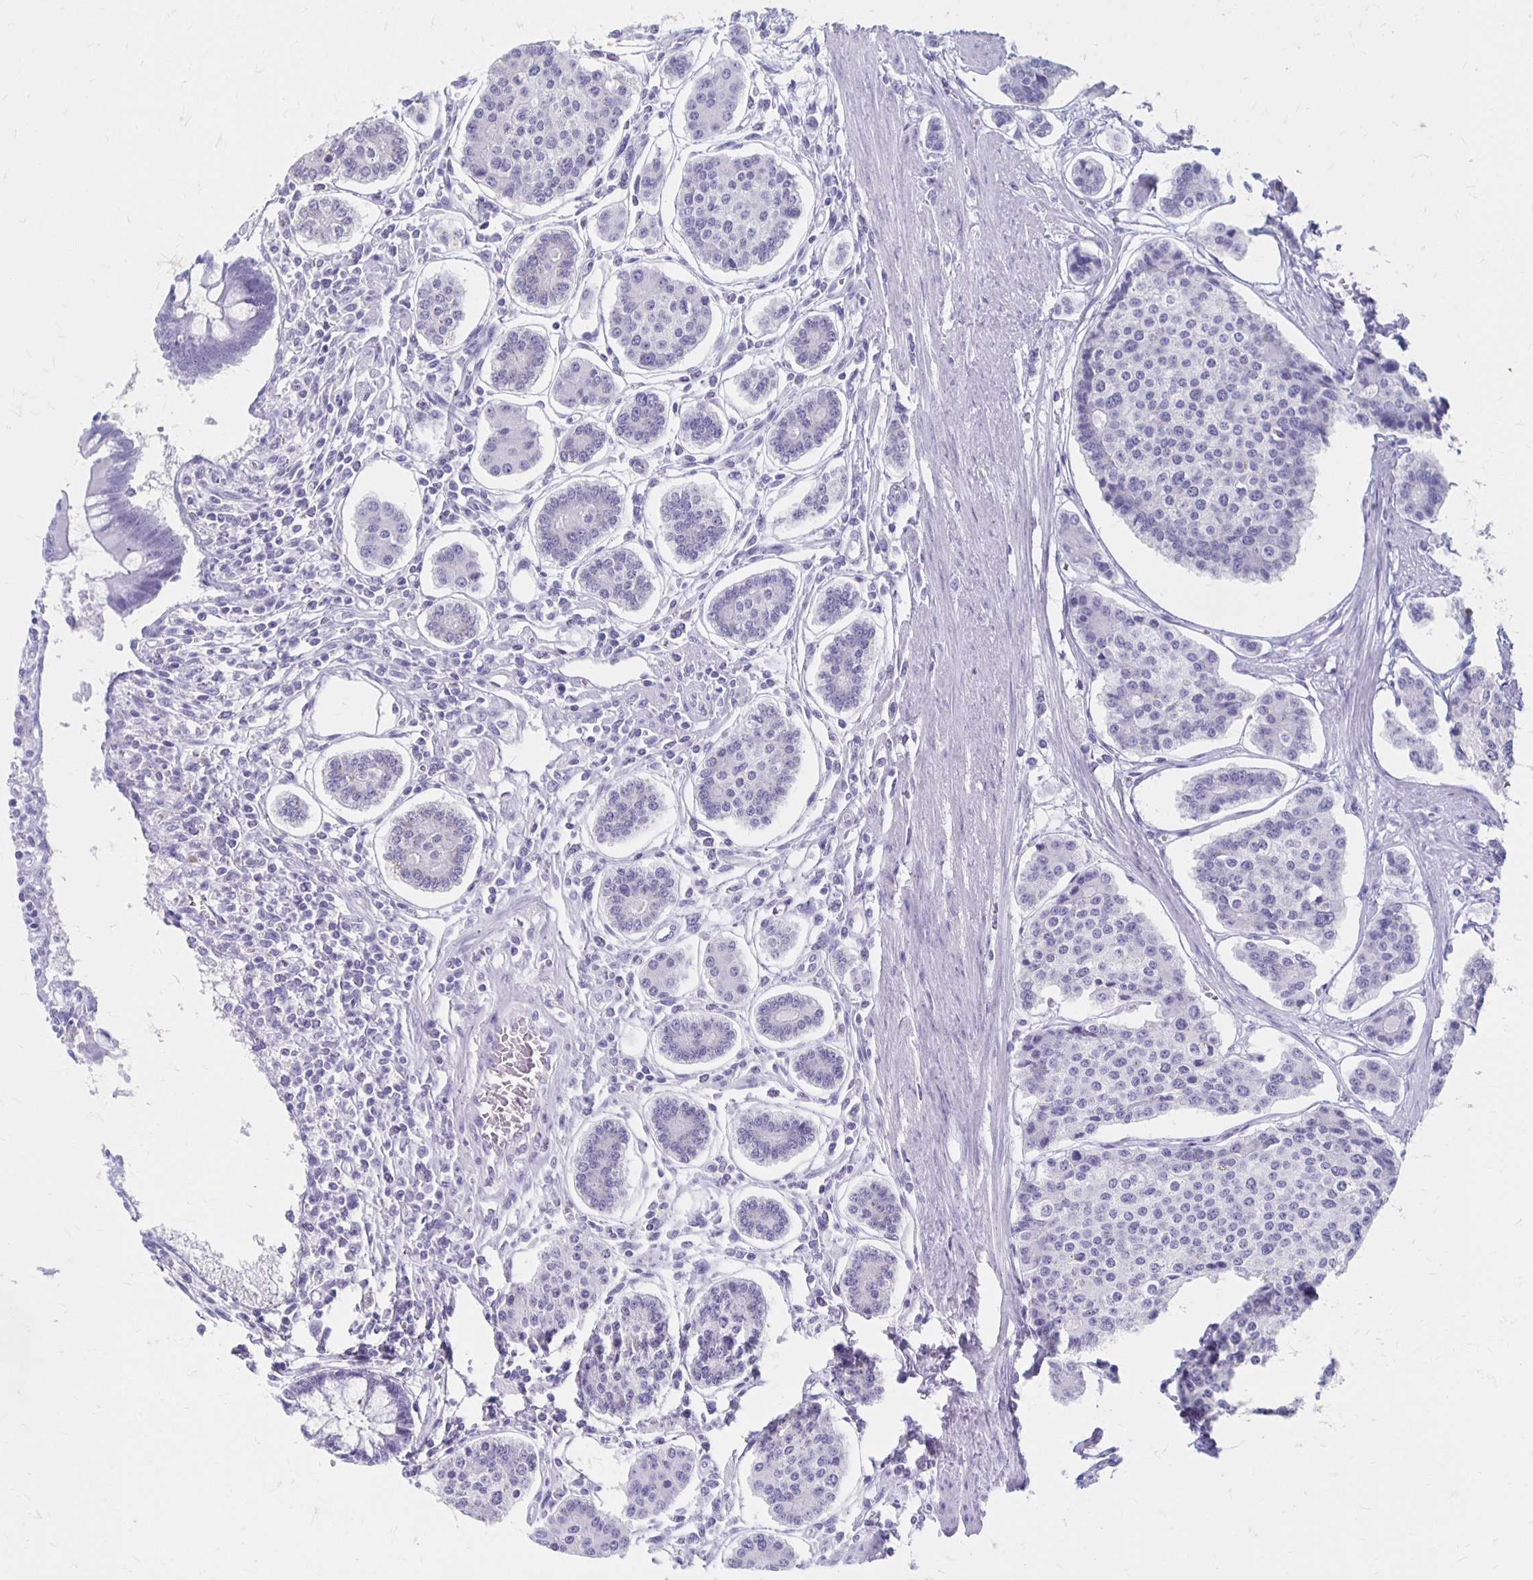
{"staining": {"intensity": "negative", "quantity": "none", "location": "none"}, "tissue": "carcinoid", "cell_type": "Tumor cells", "image_type": "cancer", "snomed": [{"axis": "morphology", "description": "Carcinoid, malignant, NOS"}, {"axis": "topography", "description": "Small intestine"}], "caption": "Micrograph shows no significant protein positivity in tumor cells of malignant carcinoid.", "gene": "MAGEC2", "patient": {"sex": "female", "age": 65}}